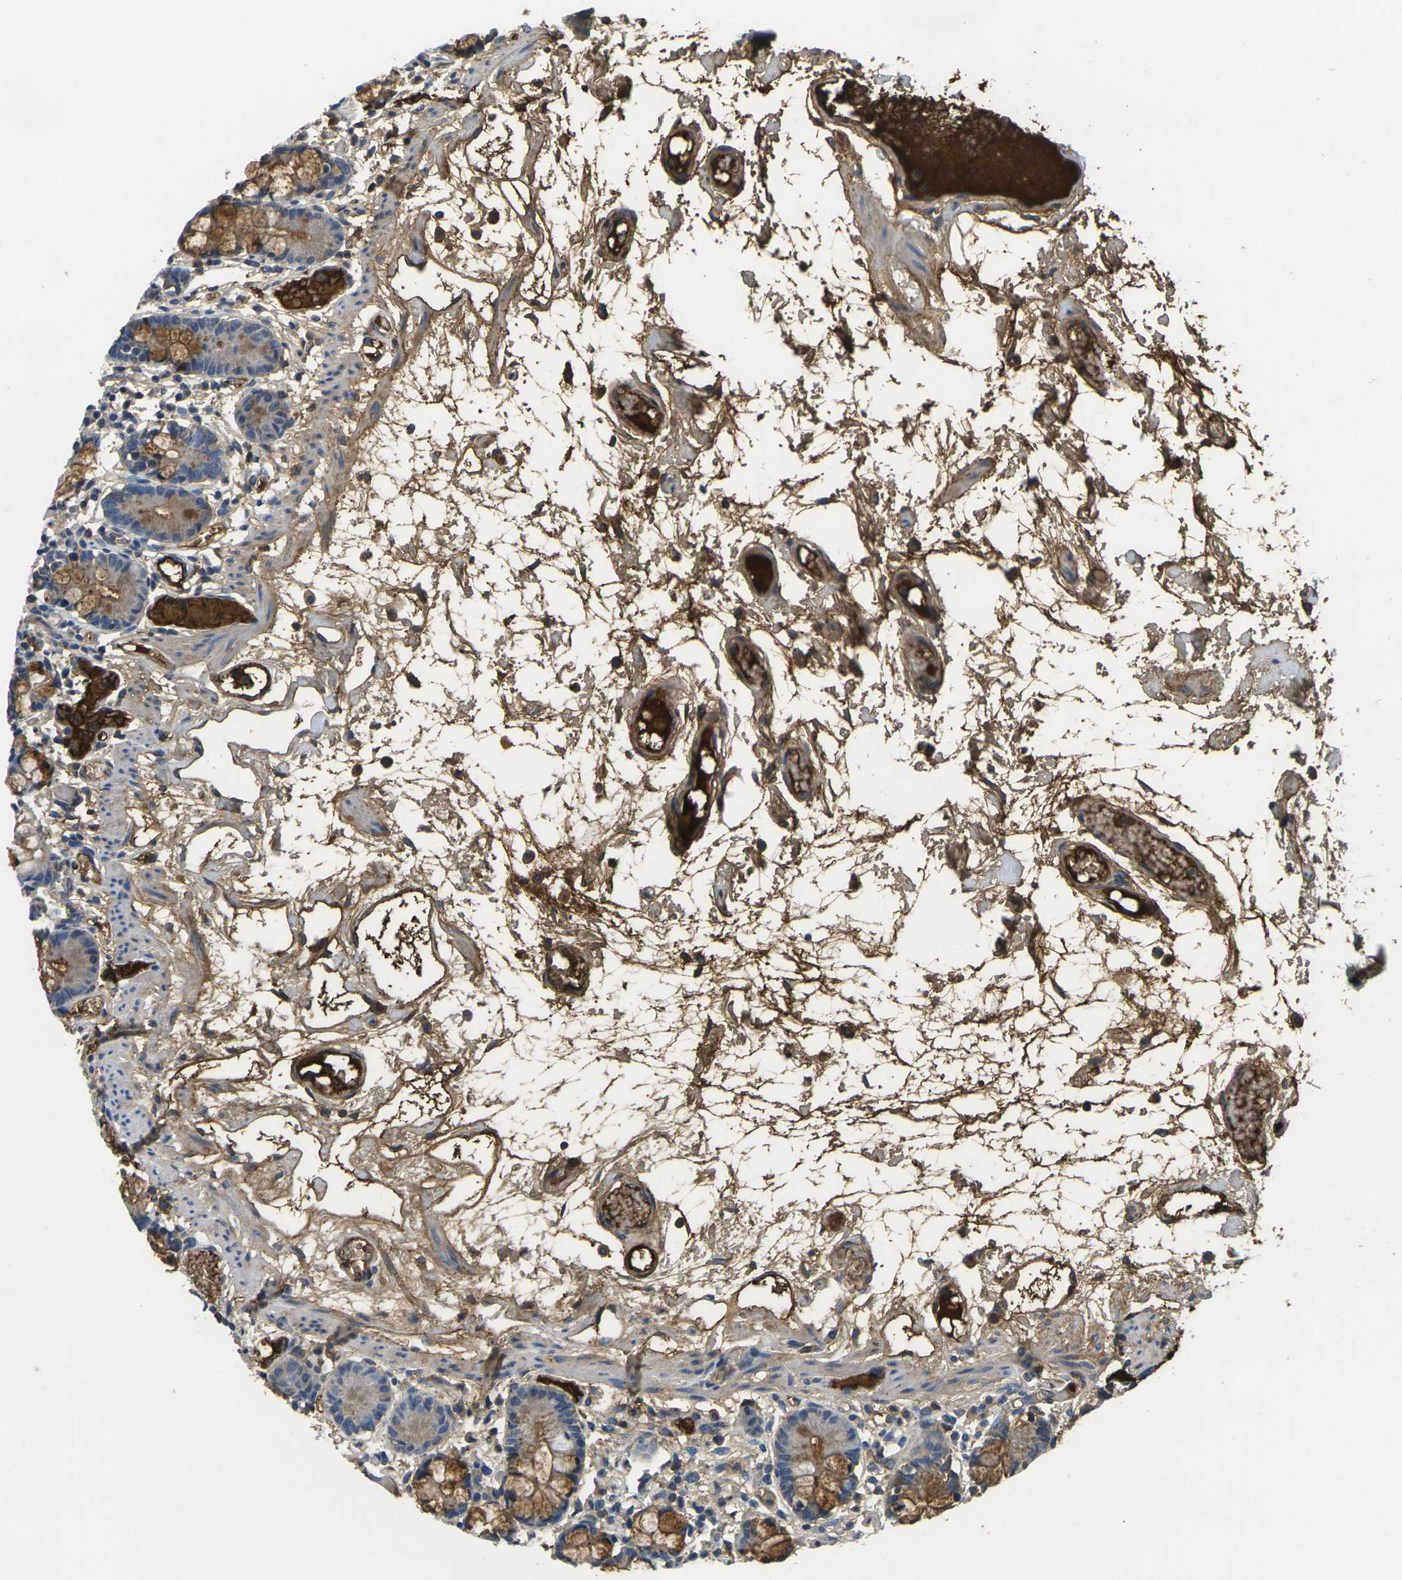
{"staining": {"intensity": "strong", "quantity": ">75%", "location": "cytoplasmic/membranous"}, "tissue": "small intestine", "cell_type": "Glandular cells", "image_type": "normal", "snomed": [{"axis": "morphology", "description": "Normal tissue, NOS"}, {"axis": "morphology", "description": "Cystadenocarcinoma, serous, Metastatic site"}, {"axis": "topography", "description": "Small intestine"}], "caption": "The immunohistochemical stain labels strong cytoplasmic/membranous positivity in glandular cells of unremarkable small intestine. (IHC, brightfield microscopy, high magnification).", "gene": "PLCD1", "patient": {"sex": "female", "age": 61}}